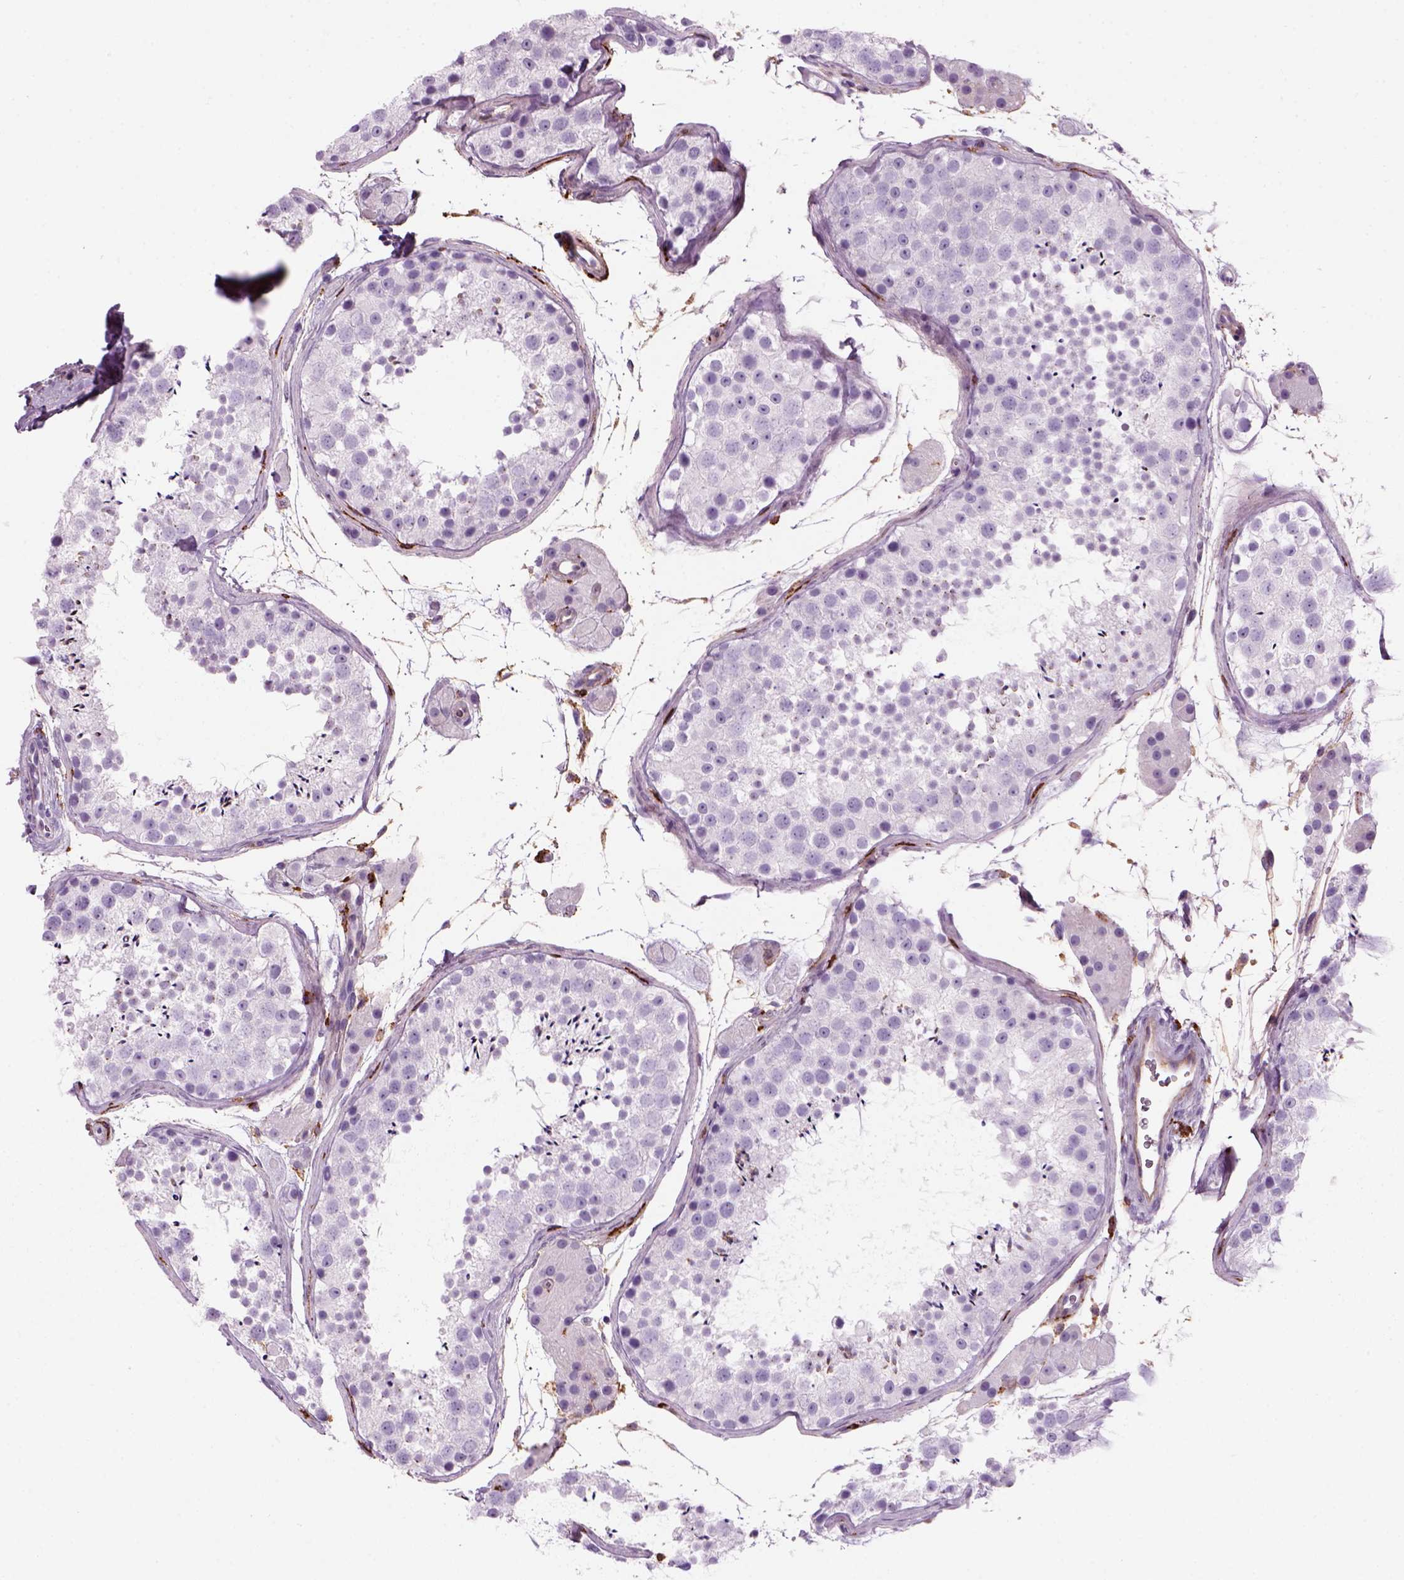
{"staining": {"intensity": "strong", "quantity": "<25%", "location": "nuclear"}, "tissue": "testis", "cell_type": "Cells in seminiferous ducts", "image_type": "normal", "snomed": [{"axis": "morphology", "description": "Normal tissue, NOS"}, {"axis": "topography", "description": "Testis"}], "caption": "Protein staining of normal testis demonstrates strong nuclear expression in about <25% of cells in seminiferous ducts.", "gene": "MARCKS", "patient": {"sex": "male", "age": 41}}